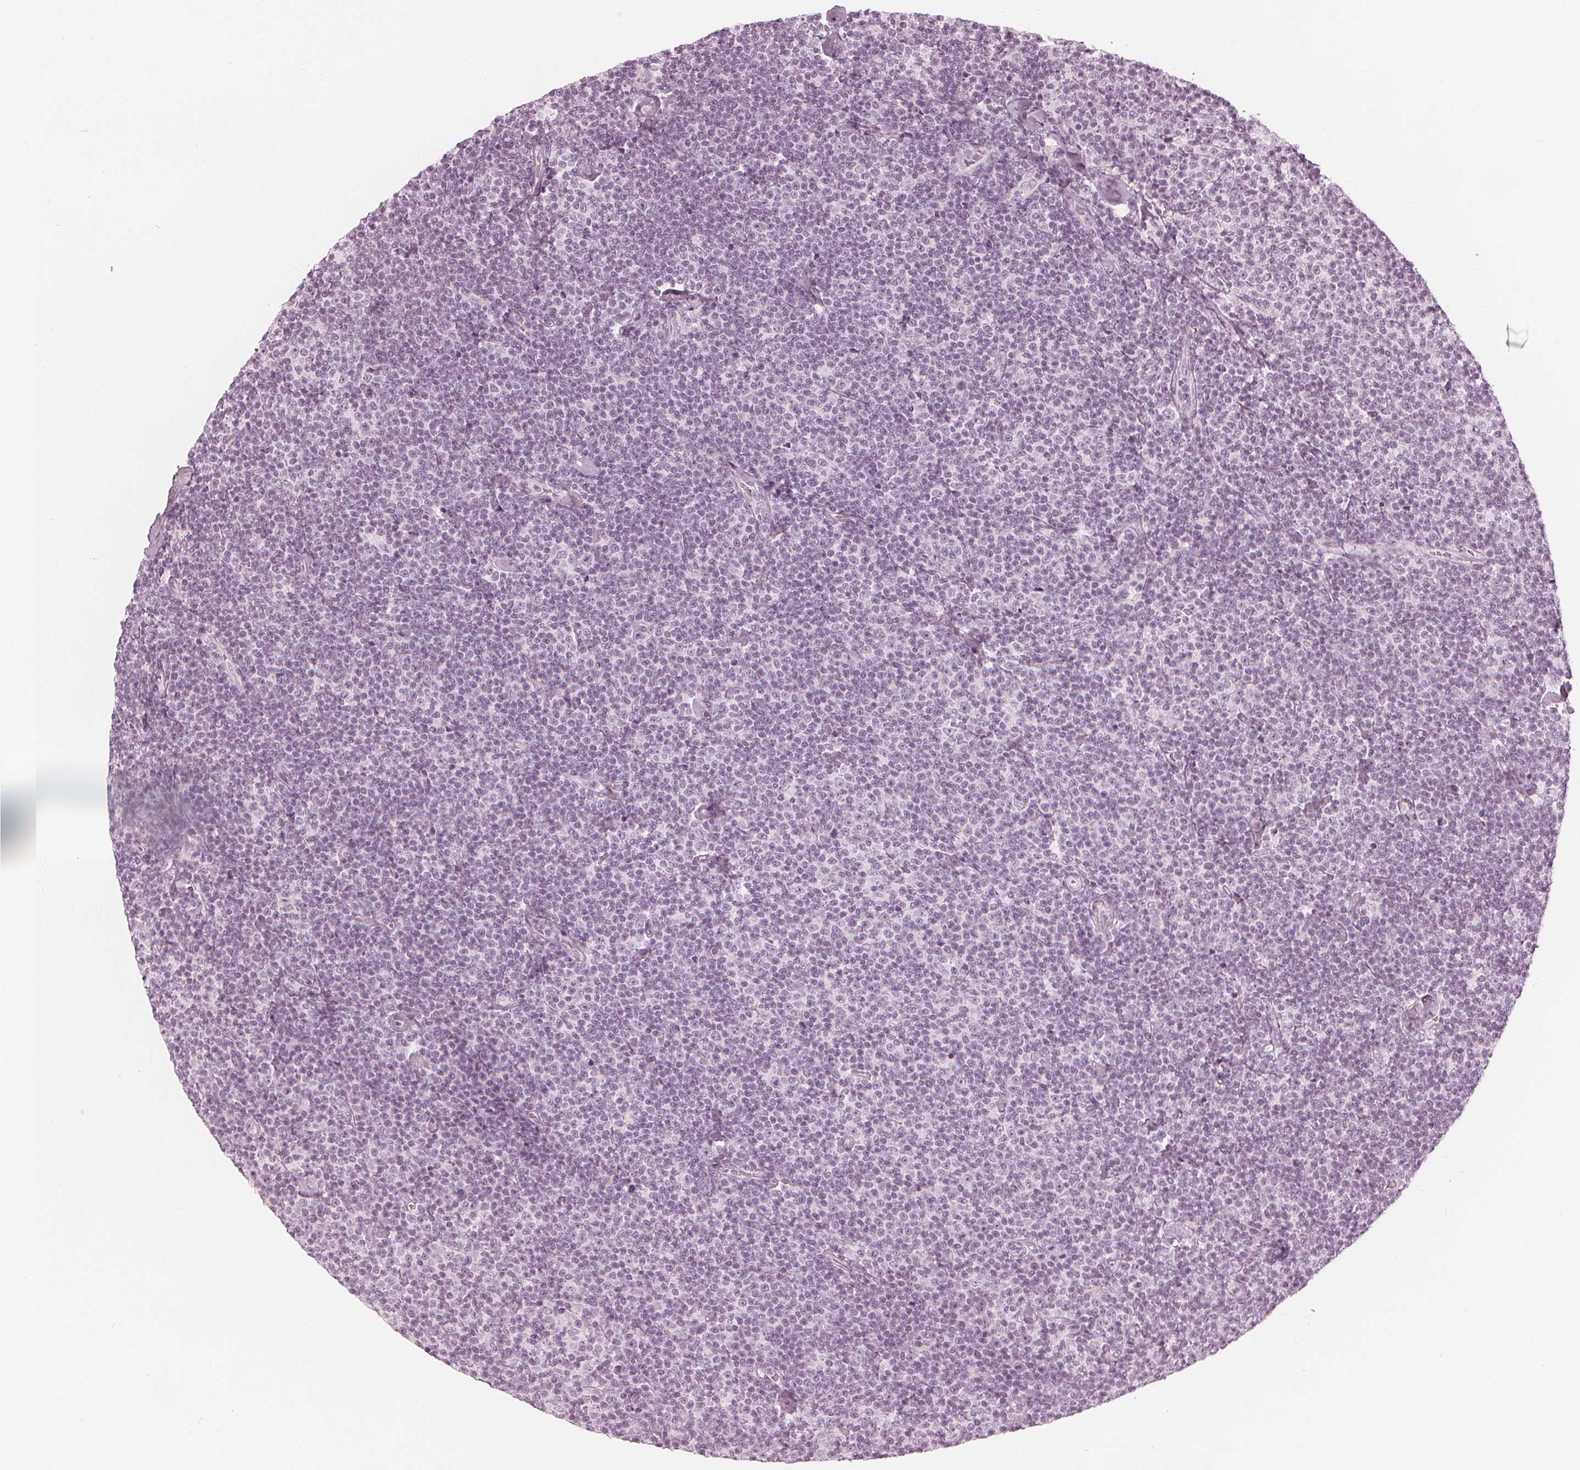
{"staining": {"intensity": "negative", "quantity": "none", "location": "none"}, "tissue": "lymphoma", "cell_type": "Tumor cells", "image_type": "cancer", "snomed": [{"axis": "morphology", "description": "Malignant lymphoma, non-Hodgkin's type, Low grade"}, {"axis": "topography", "description": "Lymph node"}], "caption": "This histopathology image is of malignant lymphoma, non-Hodgkin's type (low-grade) stained with immunohistochemistry (IHC) to label a protein in brown with the nuclei are counter-stained blue. There is no staining in tumor cells.", "gene": "PAEP", "patient": {"sex": "male", "age": 81}}